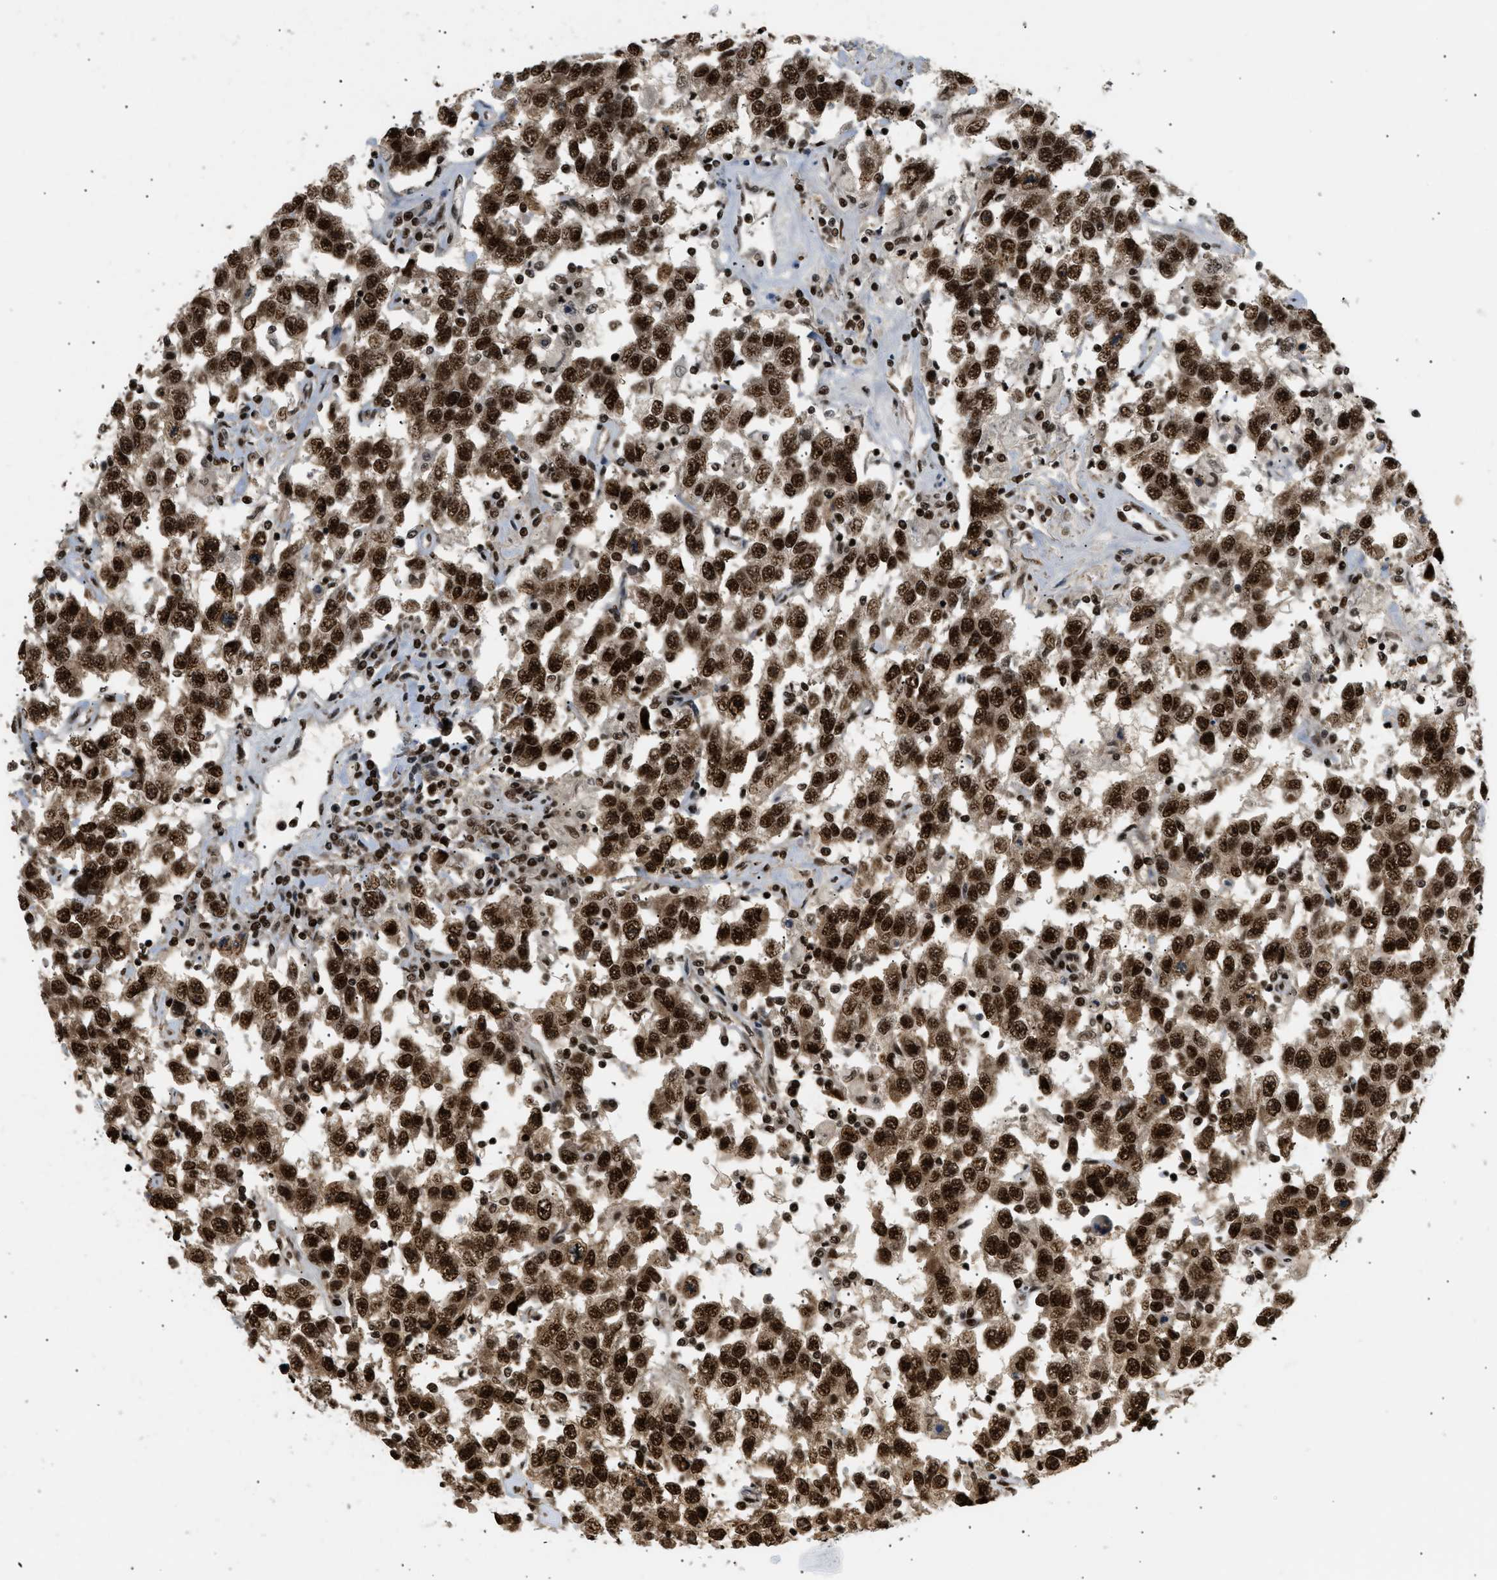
{"staining": {"intensity": "strong", "quantity": ">75%", "location": "cytoplasmic/membranous,nuclear"}, "tissue": "testis cancer", "cell_type": "Tumor cells", "image_type": "cancer", "snomed": [{"axis": "morphology", "description": "Seminoma, NOS"}, {"axis": "topography", "description": "Testis"}], "caption": "Immunohistochemistry of human seminoma (testis) displays high levels of strong cytoplasmic/membranous and nuclear positivity in about >75% of tumor cells. The protein of interest is shown in brown color, while the nuclei are stained blue.", "gene": "RBM5", "patient": {"sex": "male", "age": 41}}